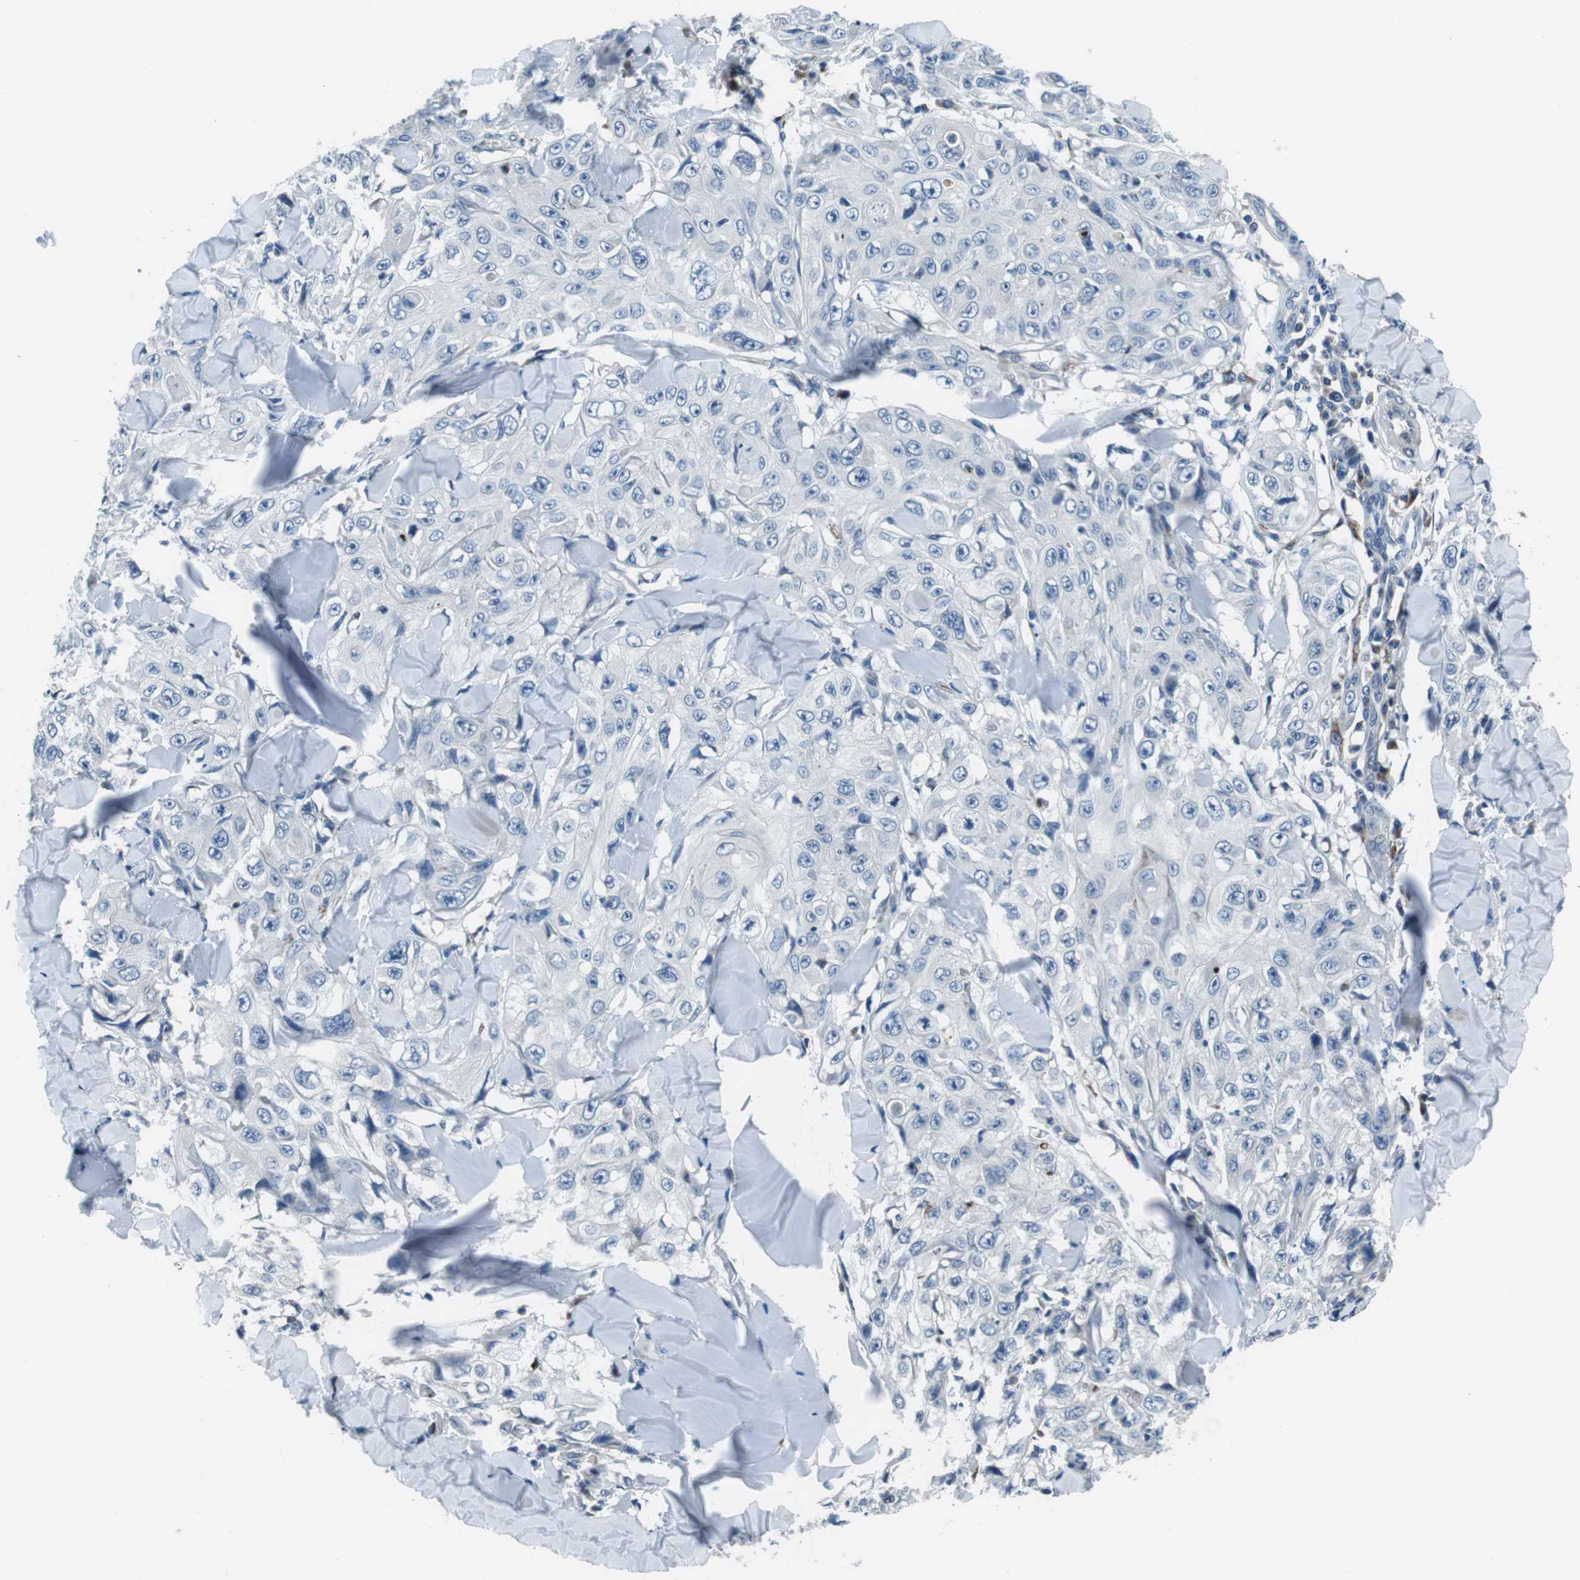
{"staining": {"intensity": "negative", "quantity": "none", "location": "none"}, "tissue": "skin cancer", "cell_type": "Tumor cells", "image_type": "cancer", "snomed": [{"axis": "morphology", "description": "Squamous cell carcinoma, NOS"}, {"axis": "topography", "description": "Skin"}], "caption": "The photomicrograph displays no significant expression in tumor cells of skin squamous cell carcinoma. (Brightfield microscopy of DAB (3,3'-diaminobenzidine) immunohistochemistry at high magnification).", "gene": "NUCB2", "patient": {"sex": "male", "age": 86}}